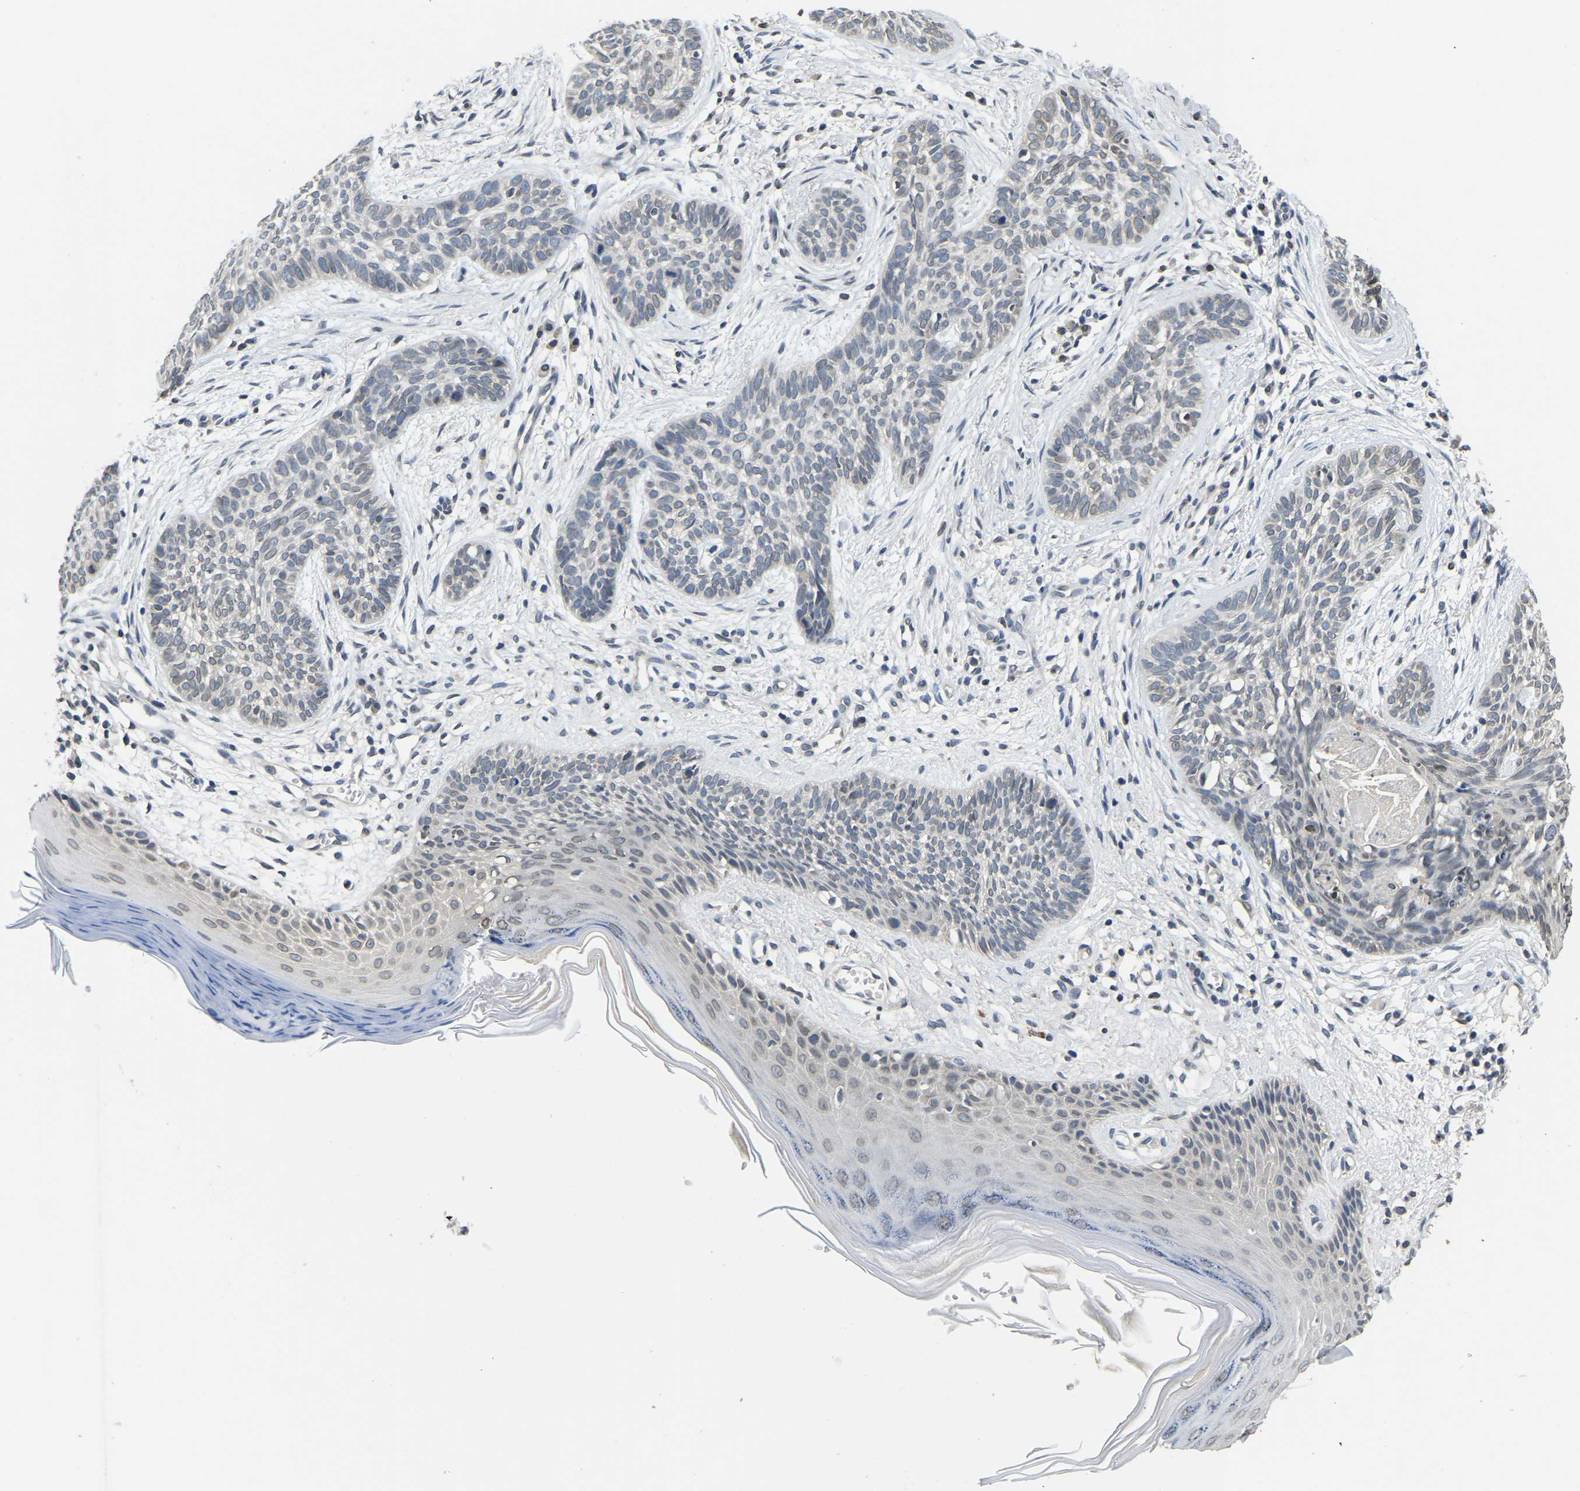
{"staining": {"intensity": "negative", "quantity": "none", "location": "none"}, "tissue": "skin cancer", "cell_type": "Tumor cells", "image_type": "cancer", "snomed": [{"axis": "morphology", "description": "Basal cell carcinoma"}, {"axis": "topography", "description": "Skin"}], "caption": "A micrograph of human basal cell carcinoma (skin) is negative for staining in tumor cells. (Stains: DAB IHC with hematoxylin counter stain, Microscopy: brightfield microscopy at high magnification).", "gene": "RANBP2", "patient": {"sex": "female", "age": 59}}